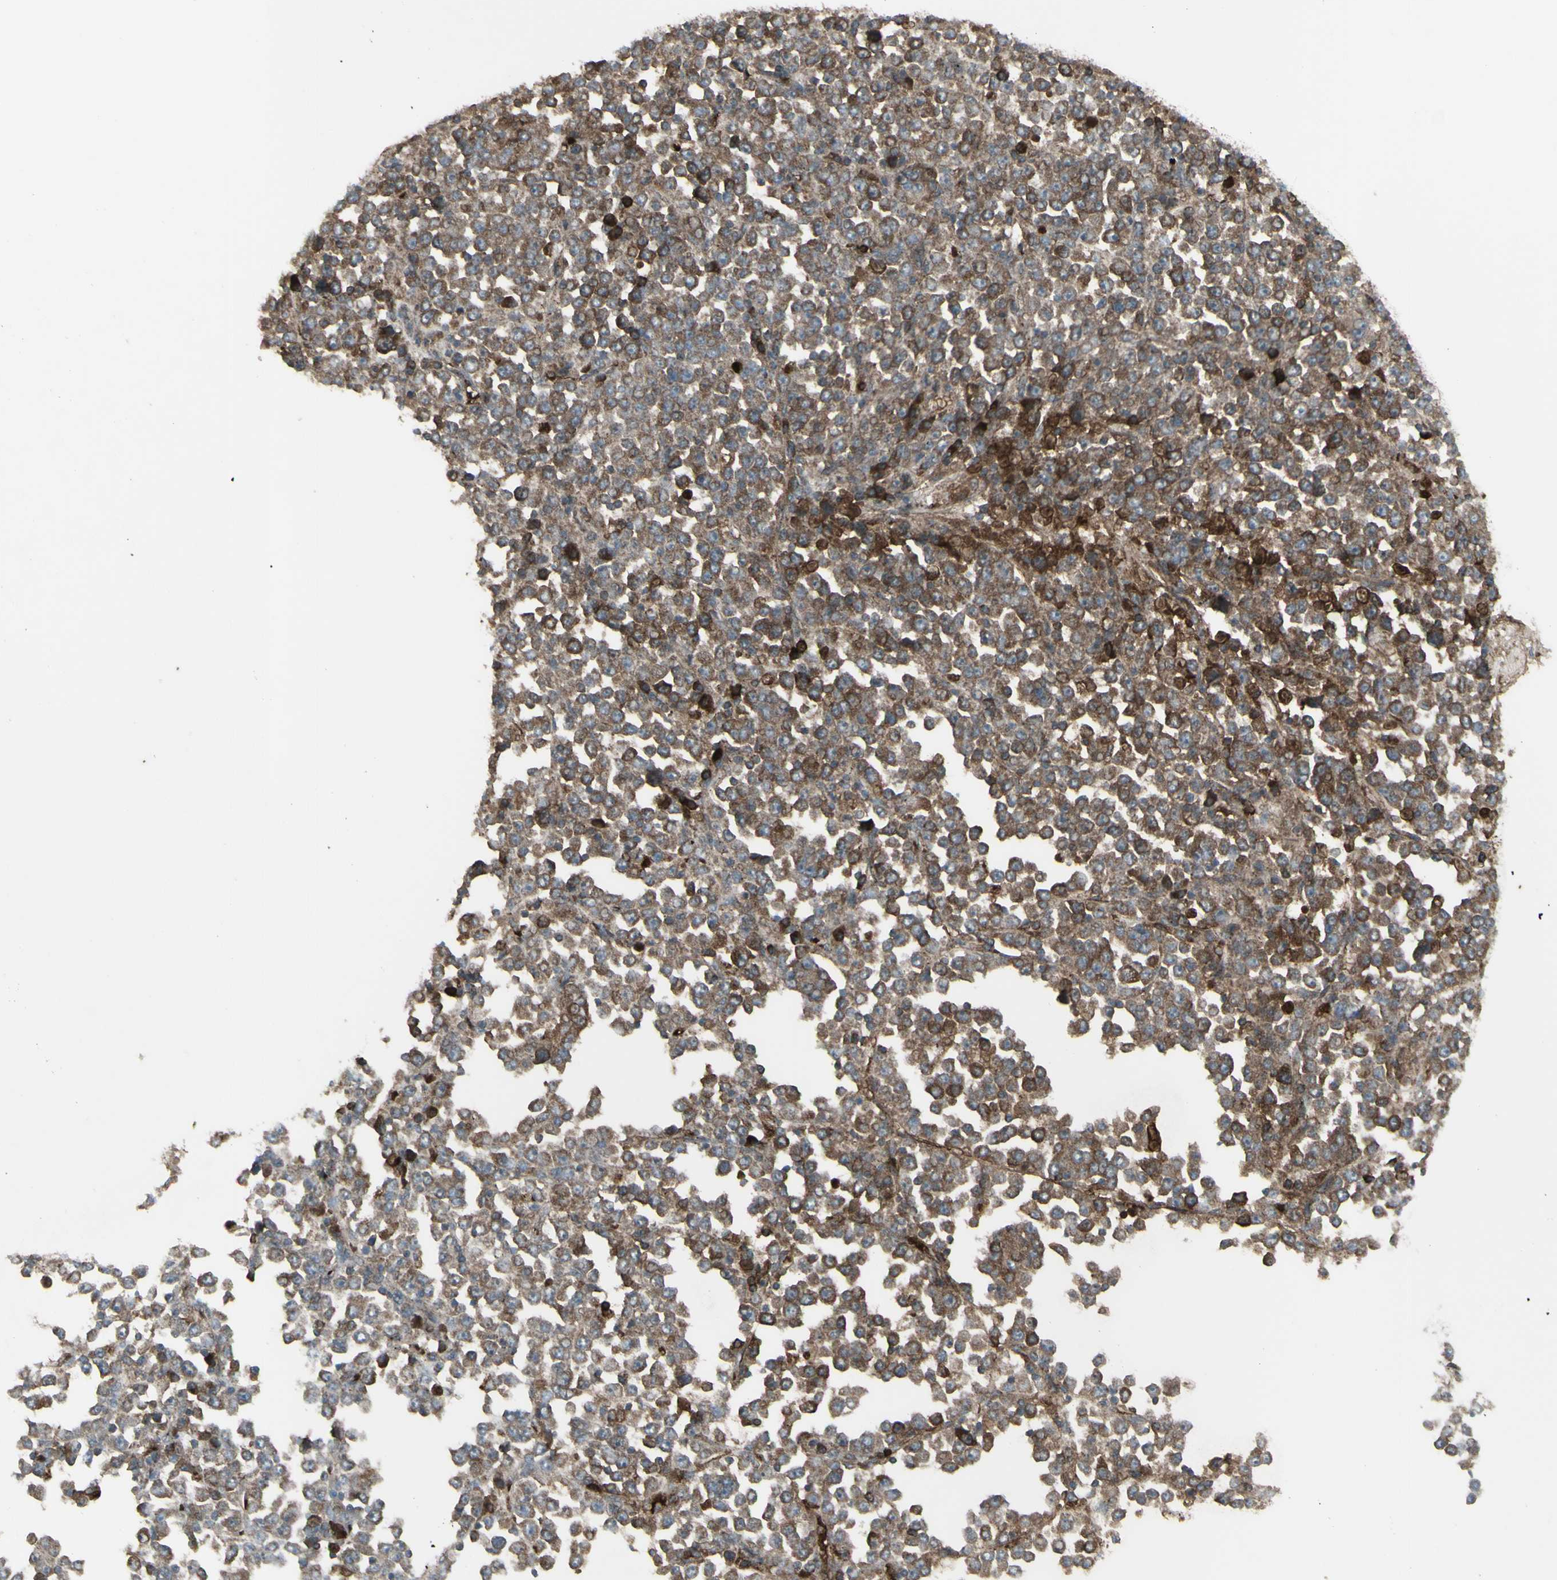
{"staining": {"intensity": "moderate", "quantity": ">75%", "location": "cytoplasmic/membranous"}, "tissue": "stomach cancer", "cell_type": "Tumor cells", "image_type": "cancer", "snomed": [{"axis": "morphology", "description": "Normal tissue, NOS"}, {"axis": "morphology", "description": "Adenocarcinoma, NOS"}, {"axis": "topography", "description": "Stomach, upper"}, {"axis": "topography", "description": "Stomach"}], "caption": "Immunohistochemistry micrograph of human stomach cancer stained for a protein (brown), which displays medium levels of moderate cytoplasmic/membranous positivity in approximately >75% of tumor cells.", "gene": "SHC1", "patient": {"sex": "male", "age": 59}}